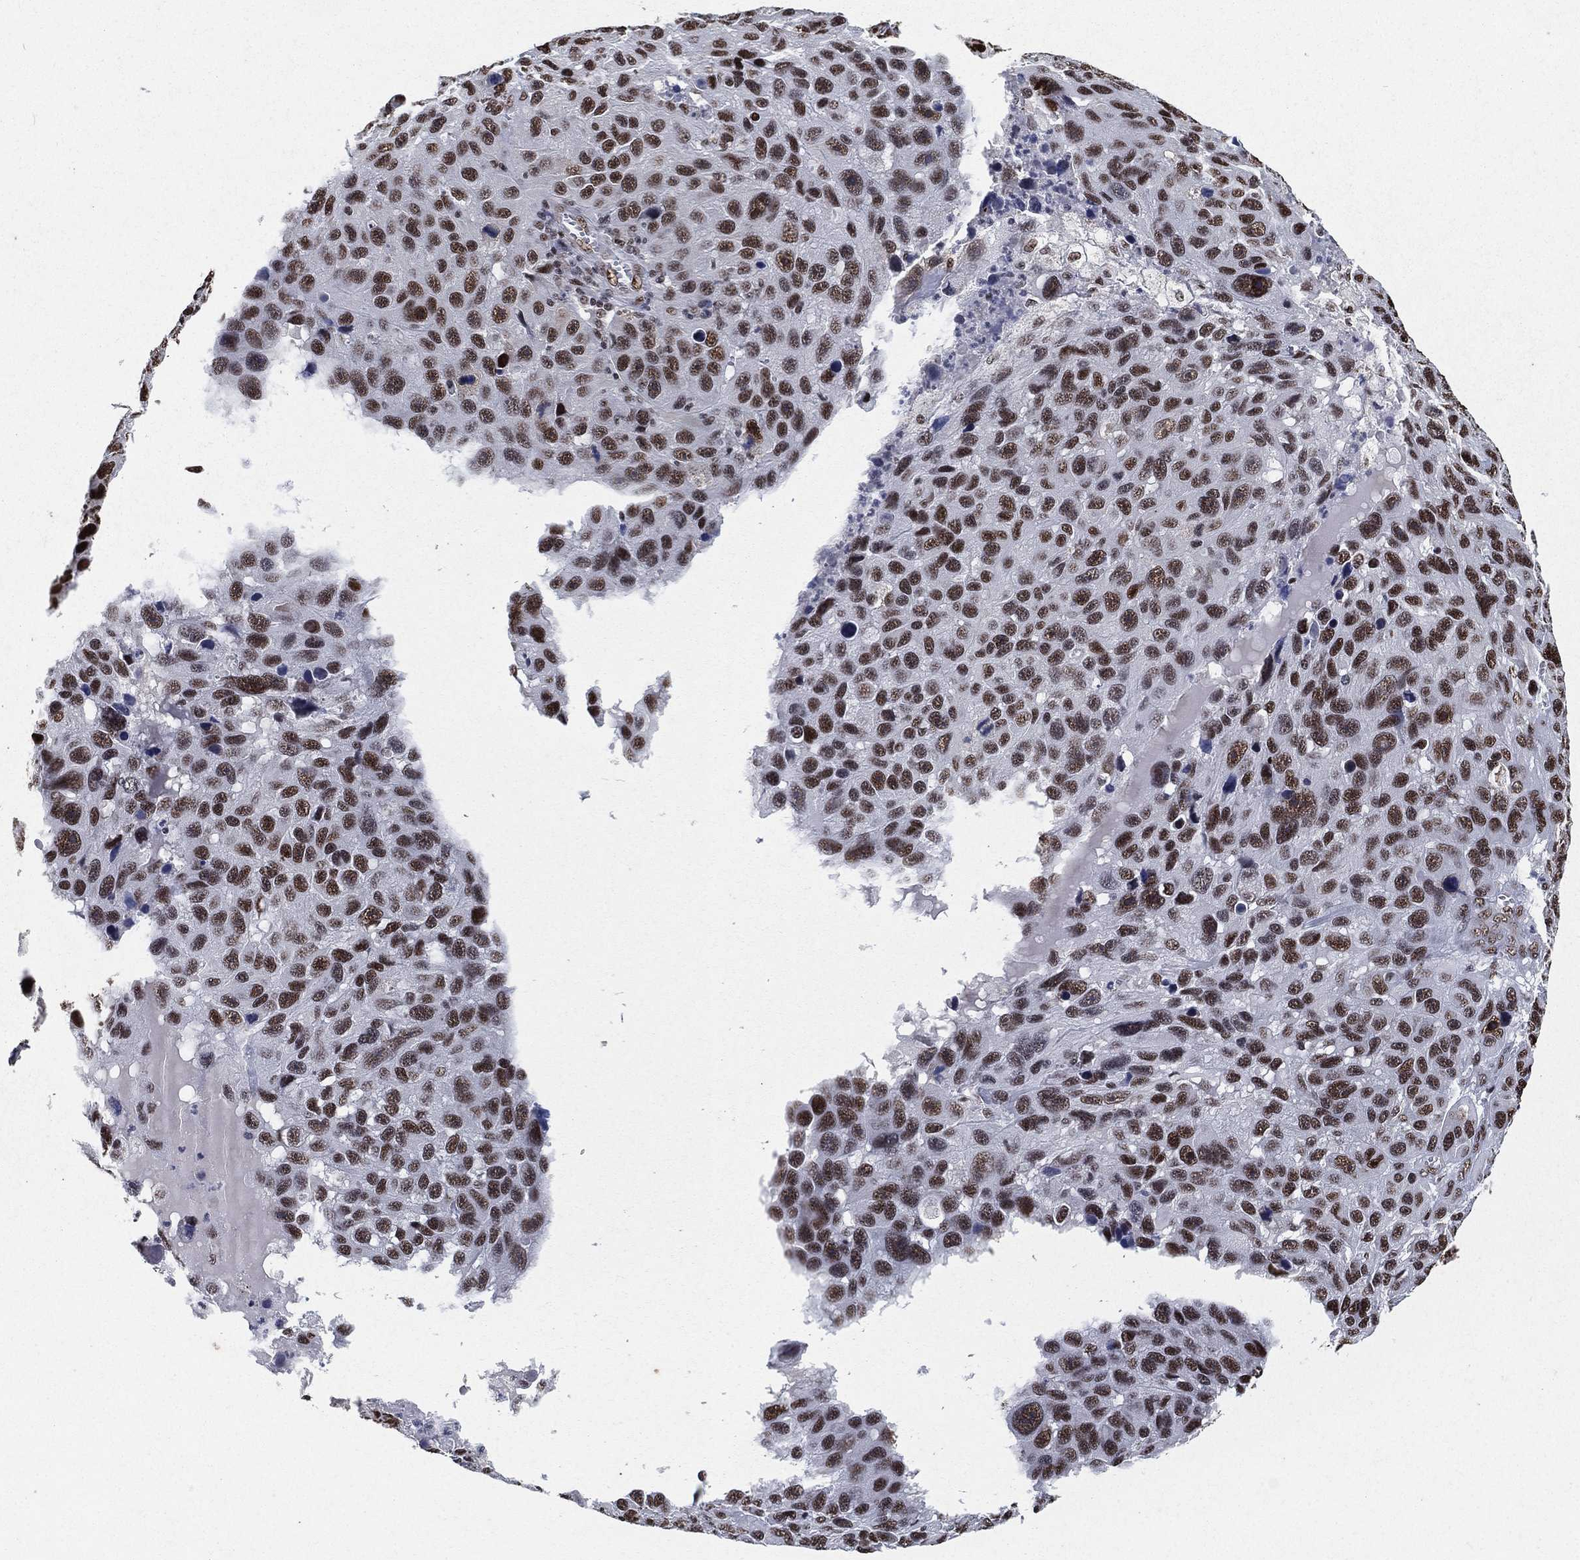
{"staining": {"intensity": "strong", "quantity": ">75%", "location": "nuclear"}, "tissue": "melanoma", "cell_type": "Tumor cells", "image_type": "cancer", "snomed": [{"axis": "morphology", "description": "Malignant melanoma, NOS"}, {"axis": "topography", "description": "Skin"}], "caption": "An immunohistochemistry (IHC) histopathology image of tumor tissue is shown. Protein staining in brown labels strong nuclear positivity in malignant melanoma within tumor cells. The staining was performed using DAB (3,3'-diaminobenzidine) to visualize the protein expression in brown, while the nuclei were stained in blue with hematoxylin (Magnification: 20x).", "gene": "DDX27", "patient": {"sex": "male", "age": 53}}